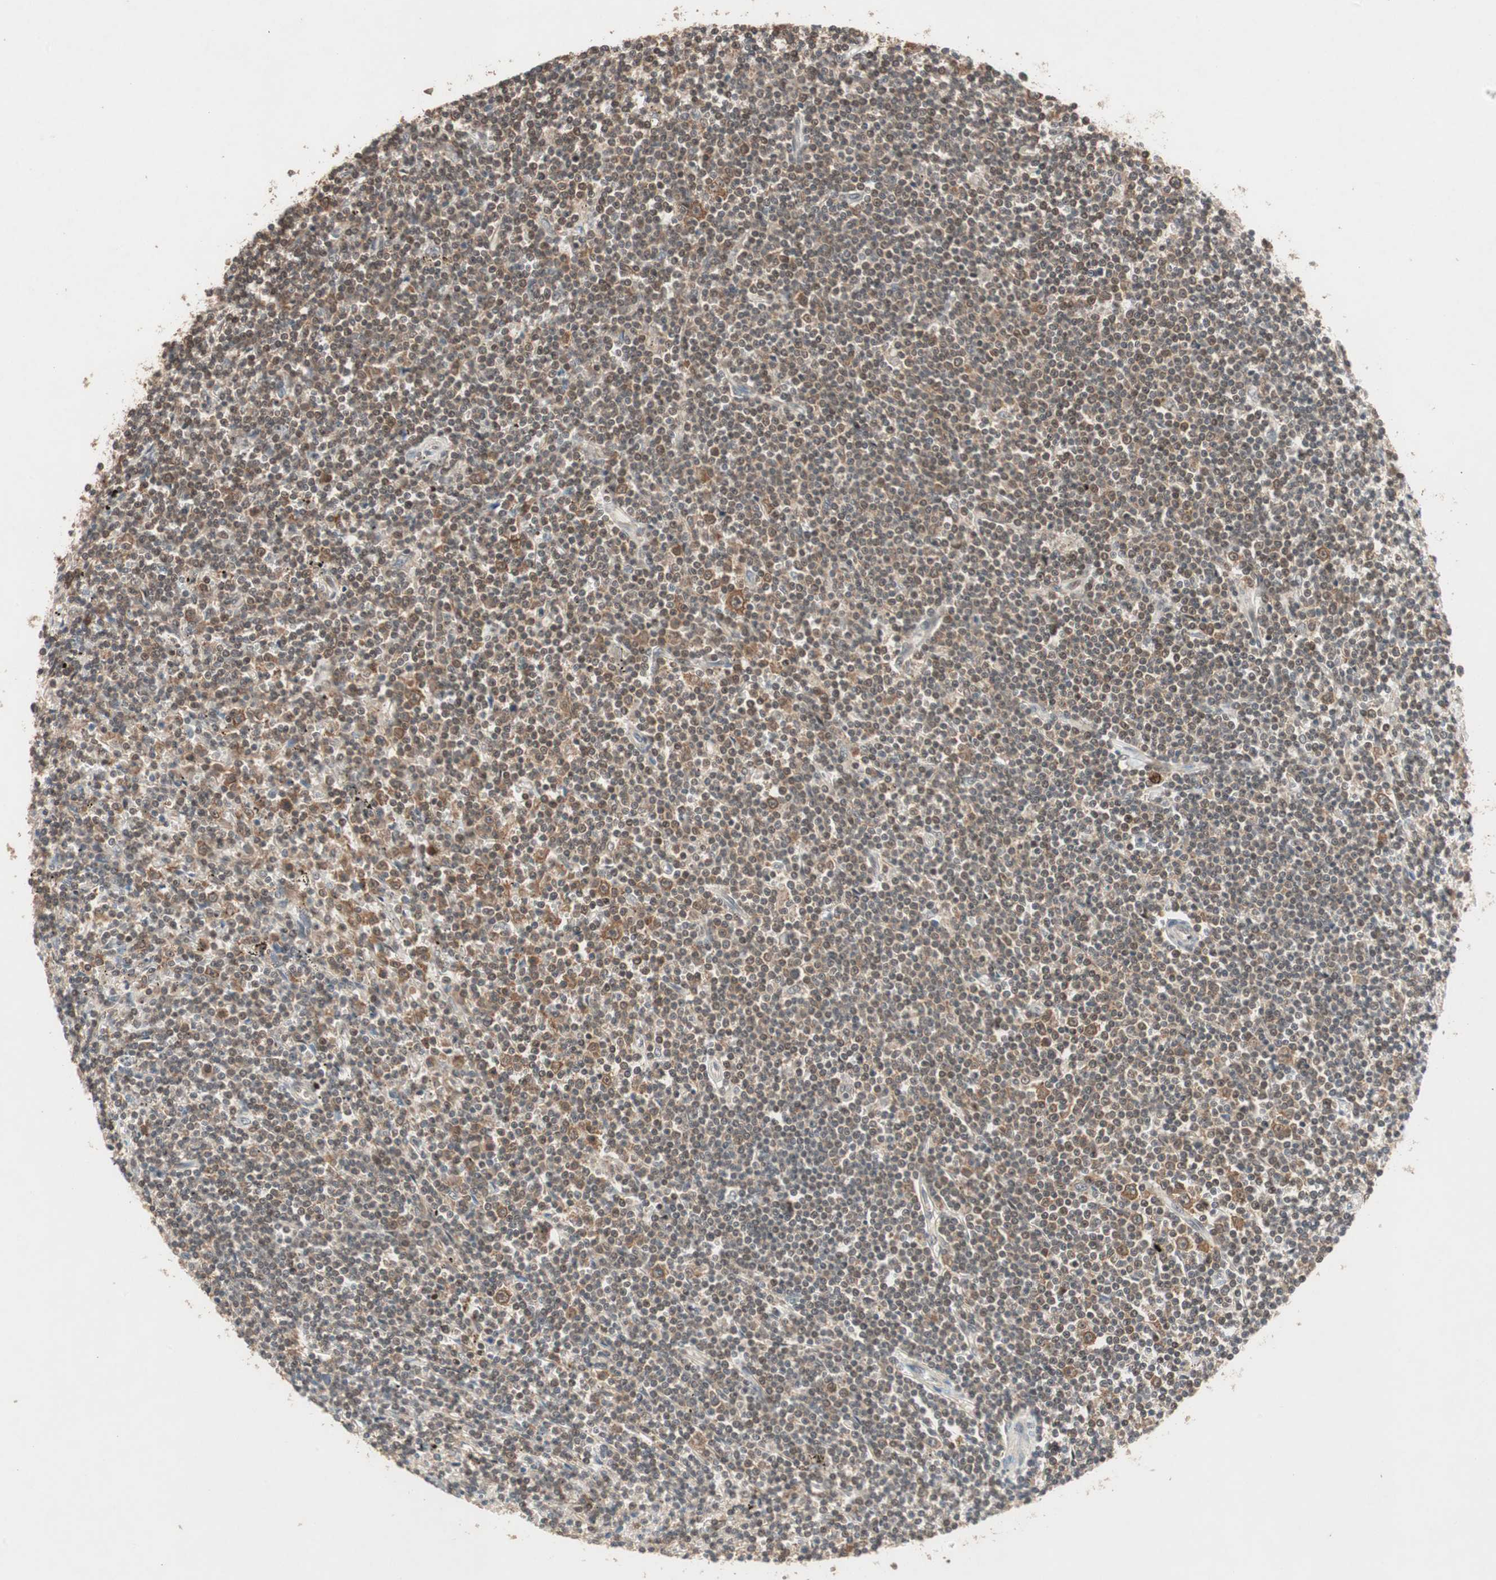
{"staining": {"intensity": "moderate", "quantity": ">75%", "location": "cytoplasmic/membranous,nuclear"}, "tissue": "lymphoma", "cell_type": "Tumor cells", "image_type": "cancer", "snomed": [{"axis": "morphology", "description": "Malignant lymphoma, non-Hodgkin's type, Low grade"}, {"axis": "topography", "description": "Spleen"}], "caption": "A brown stain labels moderate cytoplasmic/membranous and nuclear staining of a protein in lymphoma tumor cells.", "gene": "GART", "patient": {"sex": "male", "age": 76}}